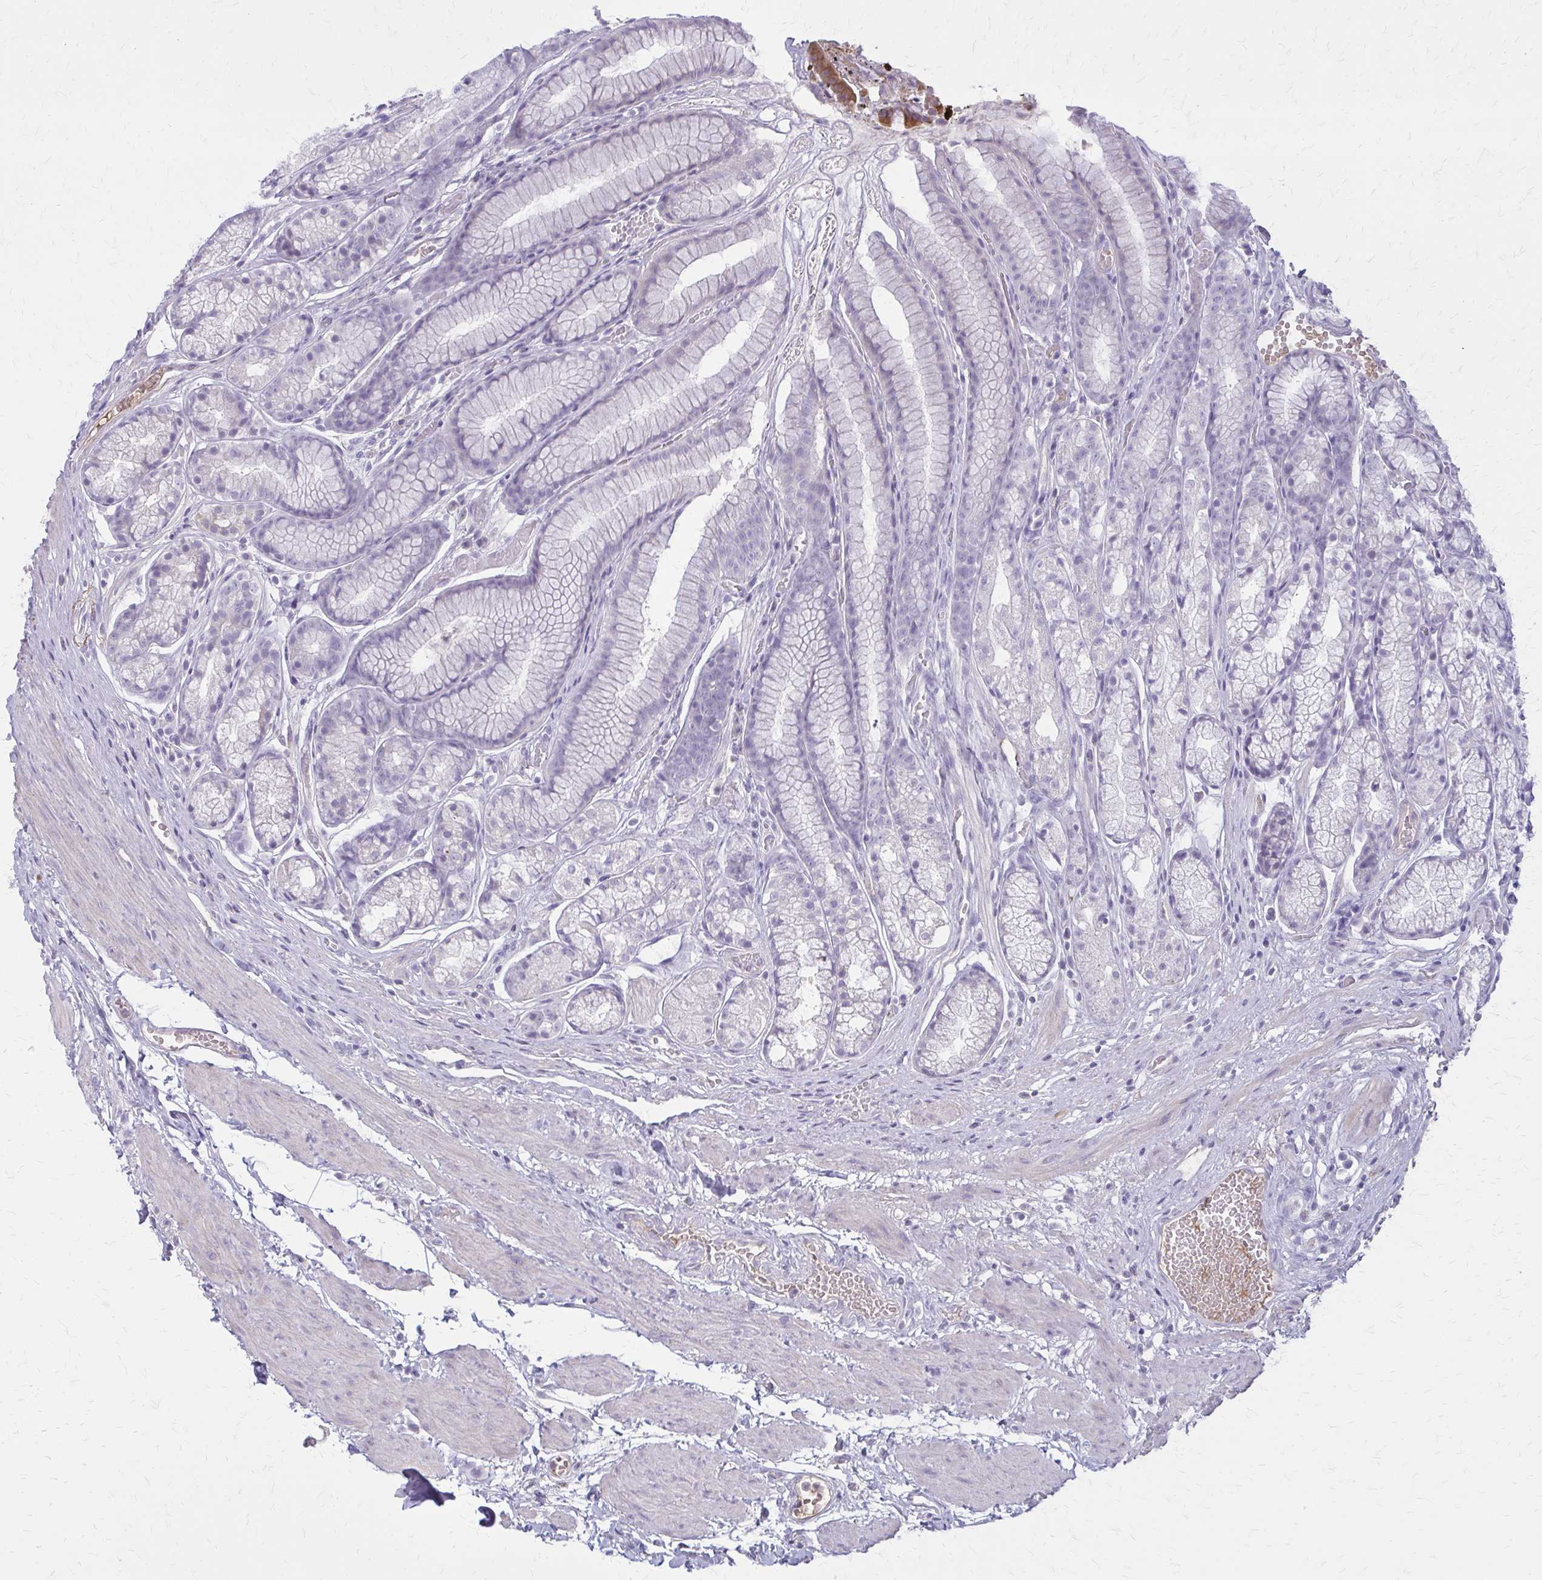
{"staining": {"intensity": "negative", "quantity": "none", "location": "none"}, "tissue": "stomach", "cell_type": "Glandular cells", "image_type": "normal", "snomed": [{"axis": "morphology", "description": "Normal tissue, NOS"}, {"axis": "topography", "description": "Smooth muscle"}, {"axis": "topography", "description": "Stomach"}], "caption": "This histopathology image is of unremarkable stomach stained with IHC to label a protein in brown with the nuclei are counter-stained blue. There is no staining in glandular cells.", "gene": "SERPIND1", "patient": {"sex": "male", "age": 70}}